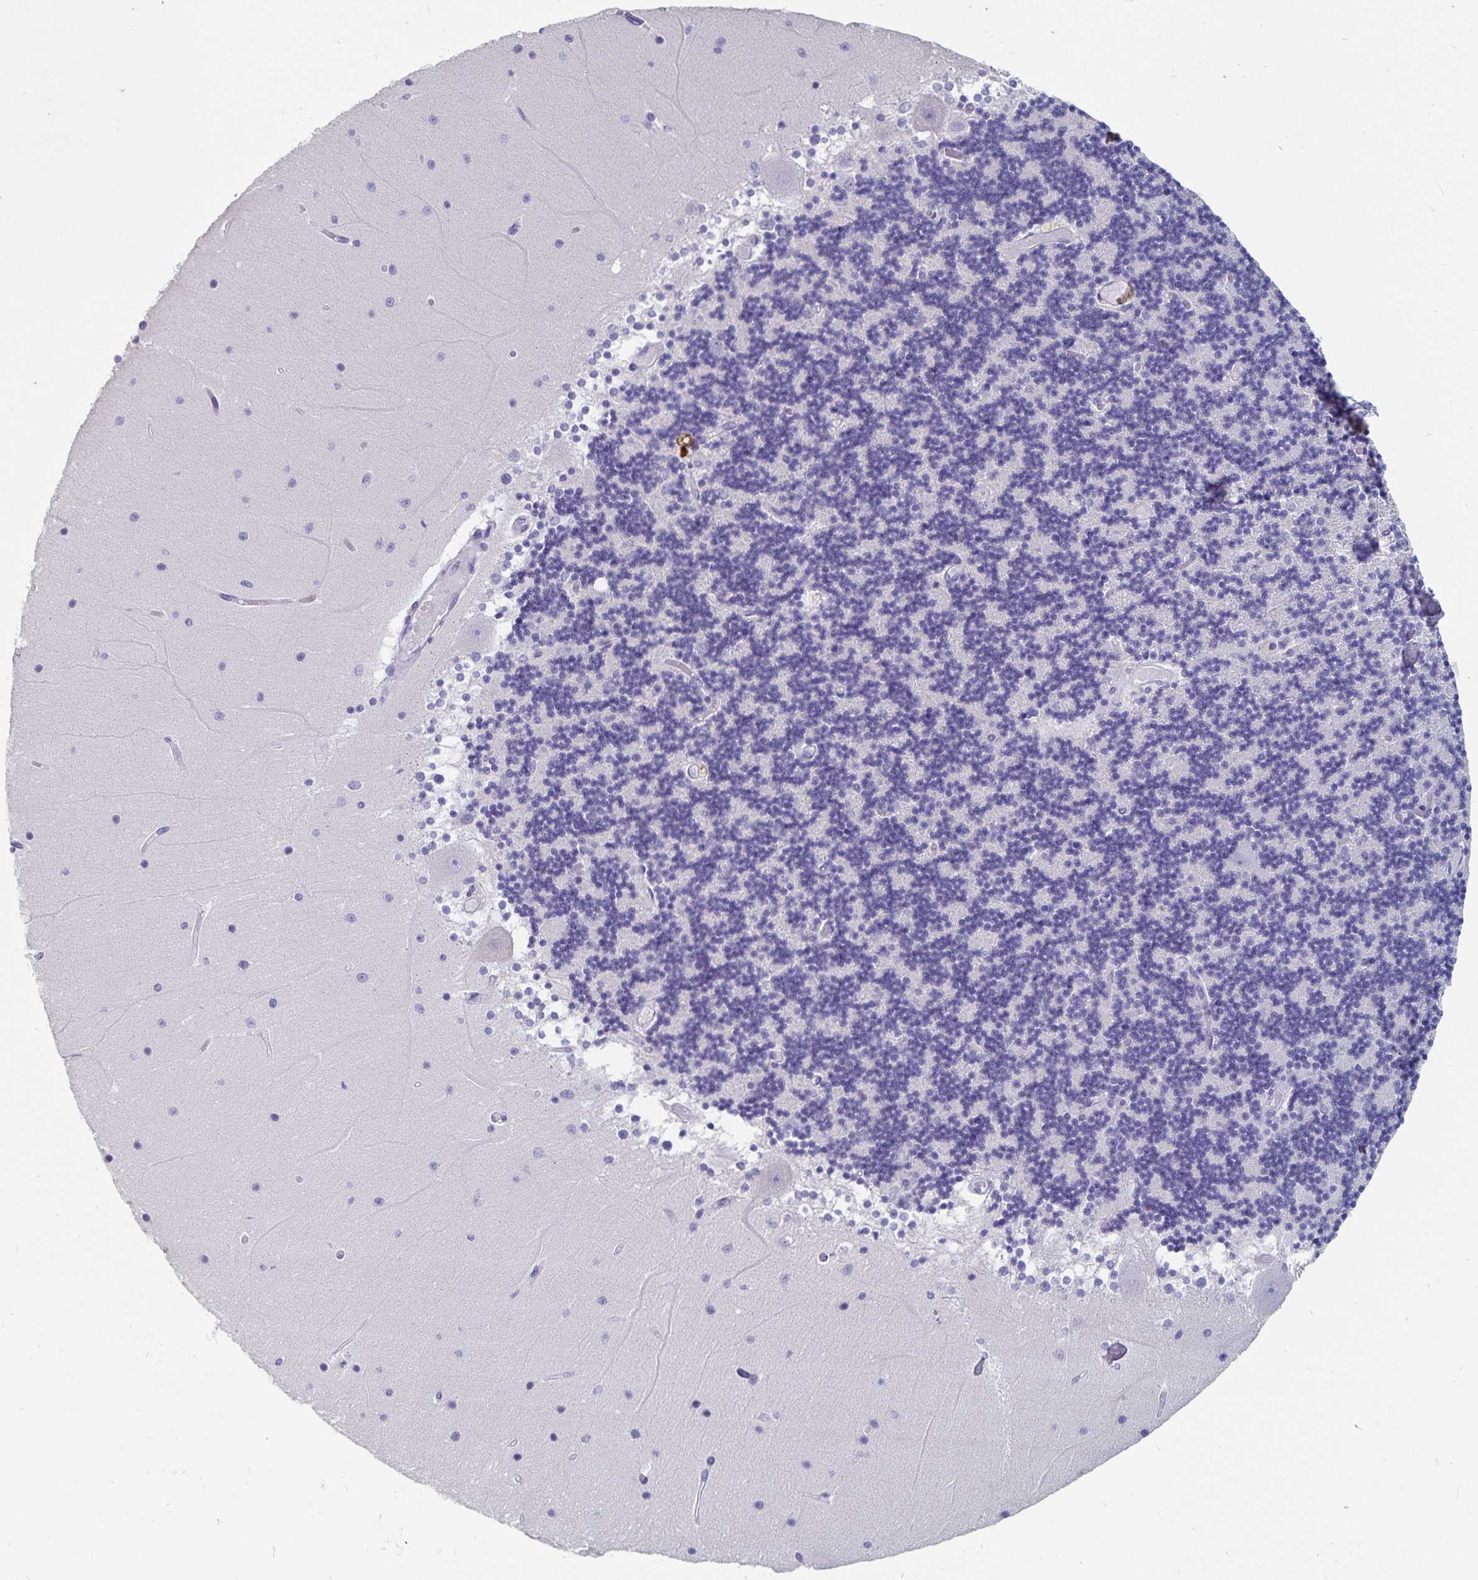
{"staining": {"intensity": "negative", "quantity": "none", "location": "none"}, "tissue": "cerebellum", "cell_type": "Cells in granular layer", "image_type": "normal", "snomed": [{"axis": "morphology", "description": "Normal tissue, NOS"}, {"axis": "topography", "description": "Cerebellum"}], "caption": "Immunohistochemistry (IHC) of unremarkable cerebellum displays no positivity in cells in granular layer.", "gene": "CFAP69", "patient": {"sex": "female", "age": 28}}